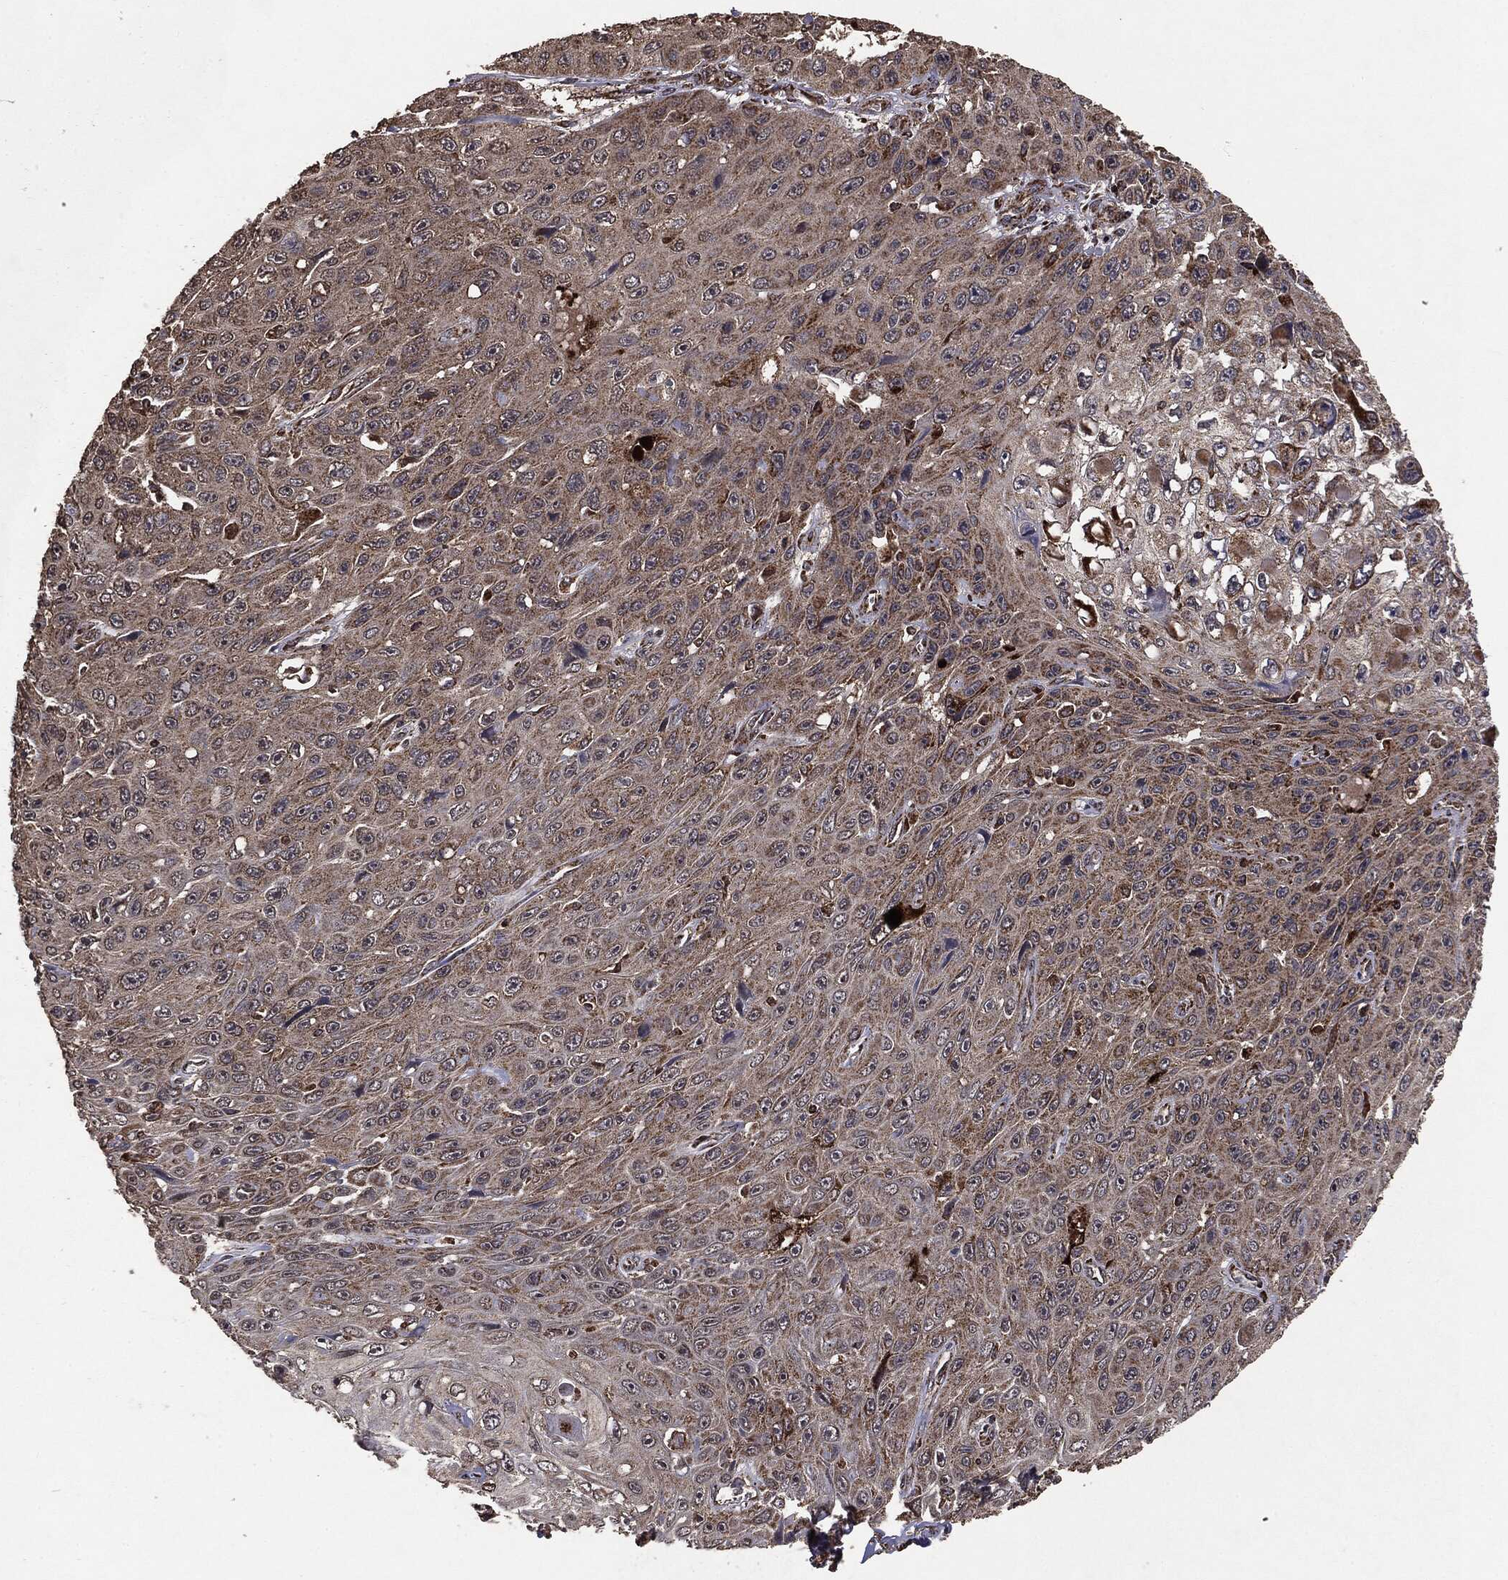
{"staining": {"intensity": "weak", "quantity": "25%-75%", "location": "cytoplasmic/membranous"}, "tissue": "skin cancer", "cell_type": "Tumor cells", "image_type": "cancer", "snomed": [{"axis": "morphology", "description": "Squamous cell carcinoma, NOS"}, {"axis": "topography", "description": "Skin"}], "caption": "A low amount of weak cytoplasmic/membranous staining is seen in about 25%-75% of tumor cells in skin squamous cell carcinoma tissue. (Brightfield microscopy of DAB IHC at high magnification).", "gene": "MTOR", "patient": {"sex": "male", "age": 82}}